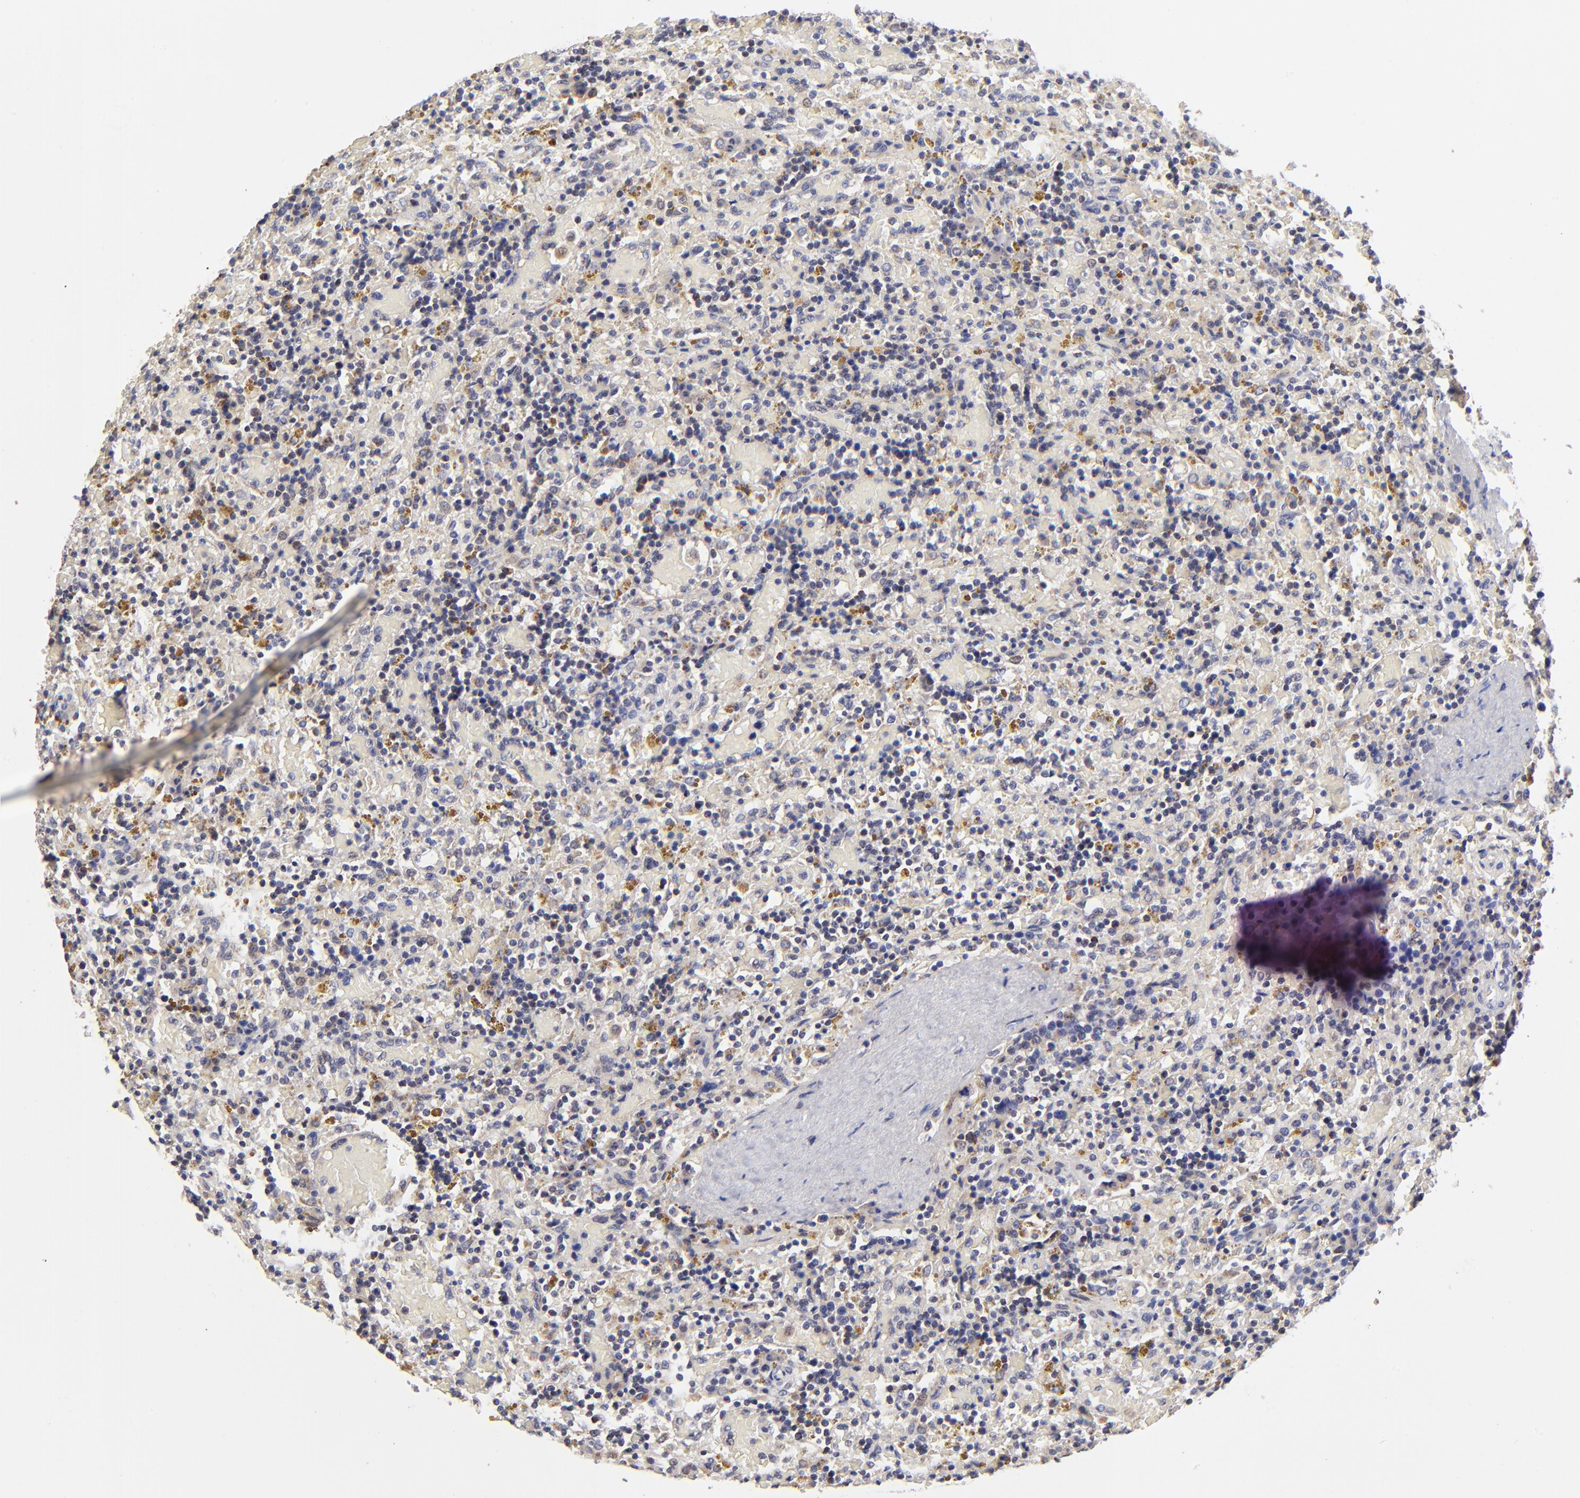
{"staining": {"intensity": "negative", "quantity": "none", "location": "none"}, "tissue": "lymphoma", "cell_type": "Tumor cells", "image_type": "cancer", "snomed": [{"axis": "morphology", "description": "Malignant lymphoma, non-Hodgkin's type, Low grade"}, {"axis": "topography", "description": "Spleen"}], "caption": "Protein analysis of lymphoma reveals no significant expression in tumor cells. Brightfield microscopy of IHC stained with DAB (3,3'-diaminobenzidine) (brown) and hematoxylin (blue), captured at high magnification.", "gene": "FBXL12", "patient": {"sex": "female", "age": 65}}